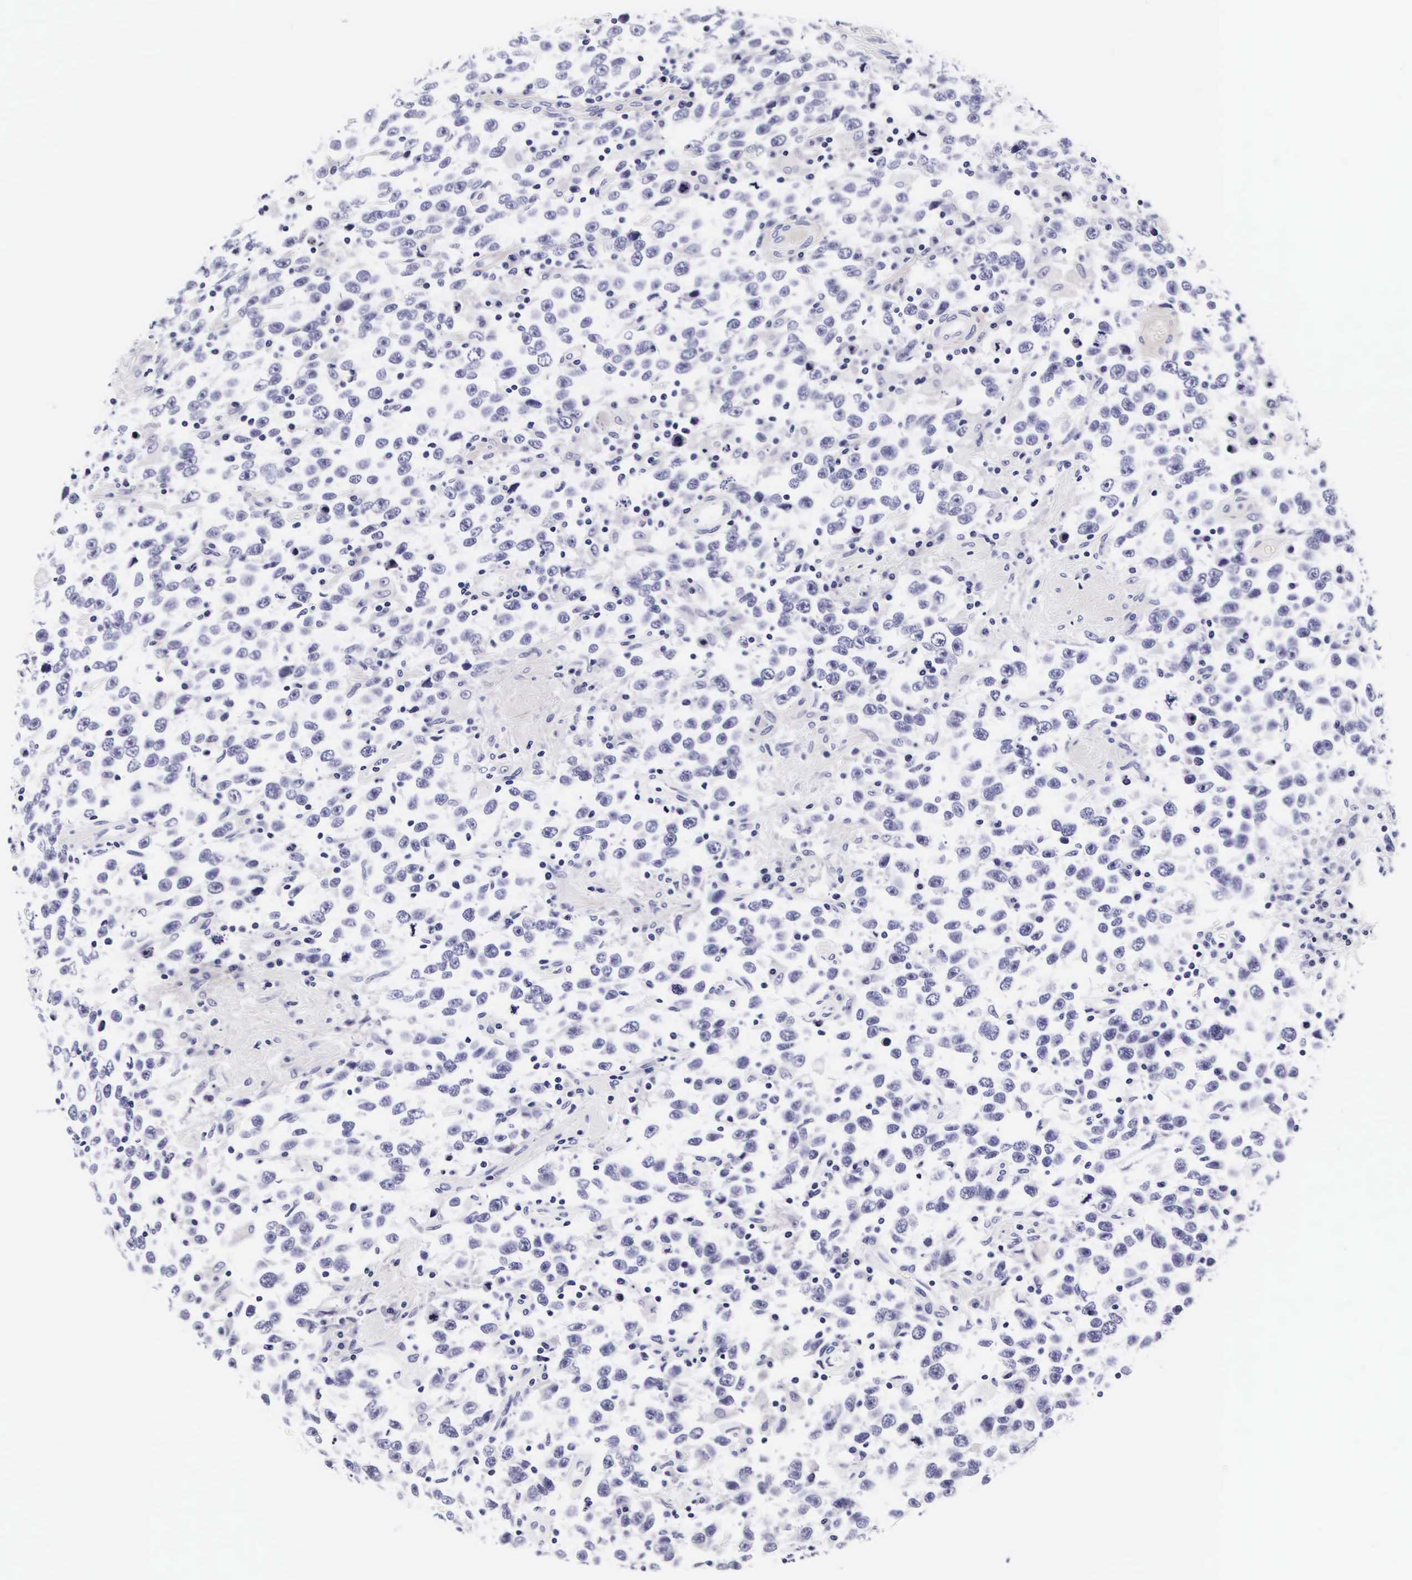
{"staining": {"intensity": "negative", "quantity": "none", "location": "none"}, "tissue": "testis cancer", "cell_type": "Tumor cells", "image_type": "cancer", "snomed": [{"axis": "morphology", "description": "Seminoma, NOS"}, {"axis": "topography", "description": "Testis"}], "caption": "Testis seminoma stained for a protein using IHC exhibits no positivity tumor cells.", "gene": "UPRT", "patient": {"sex": "male", "age": 41}}